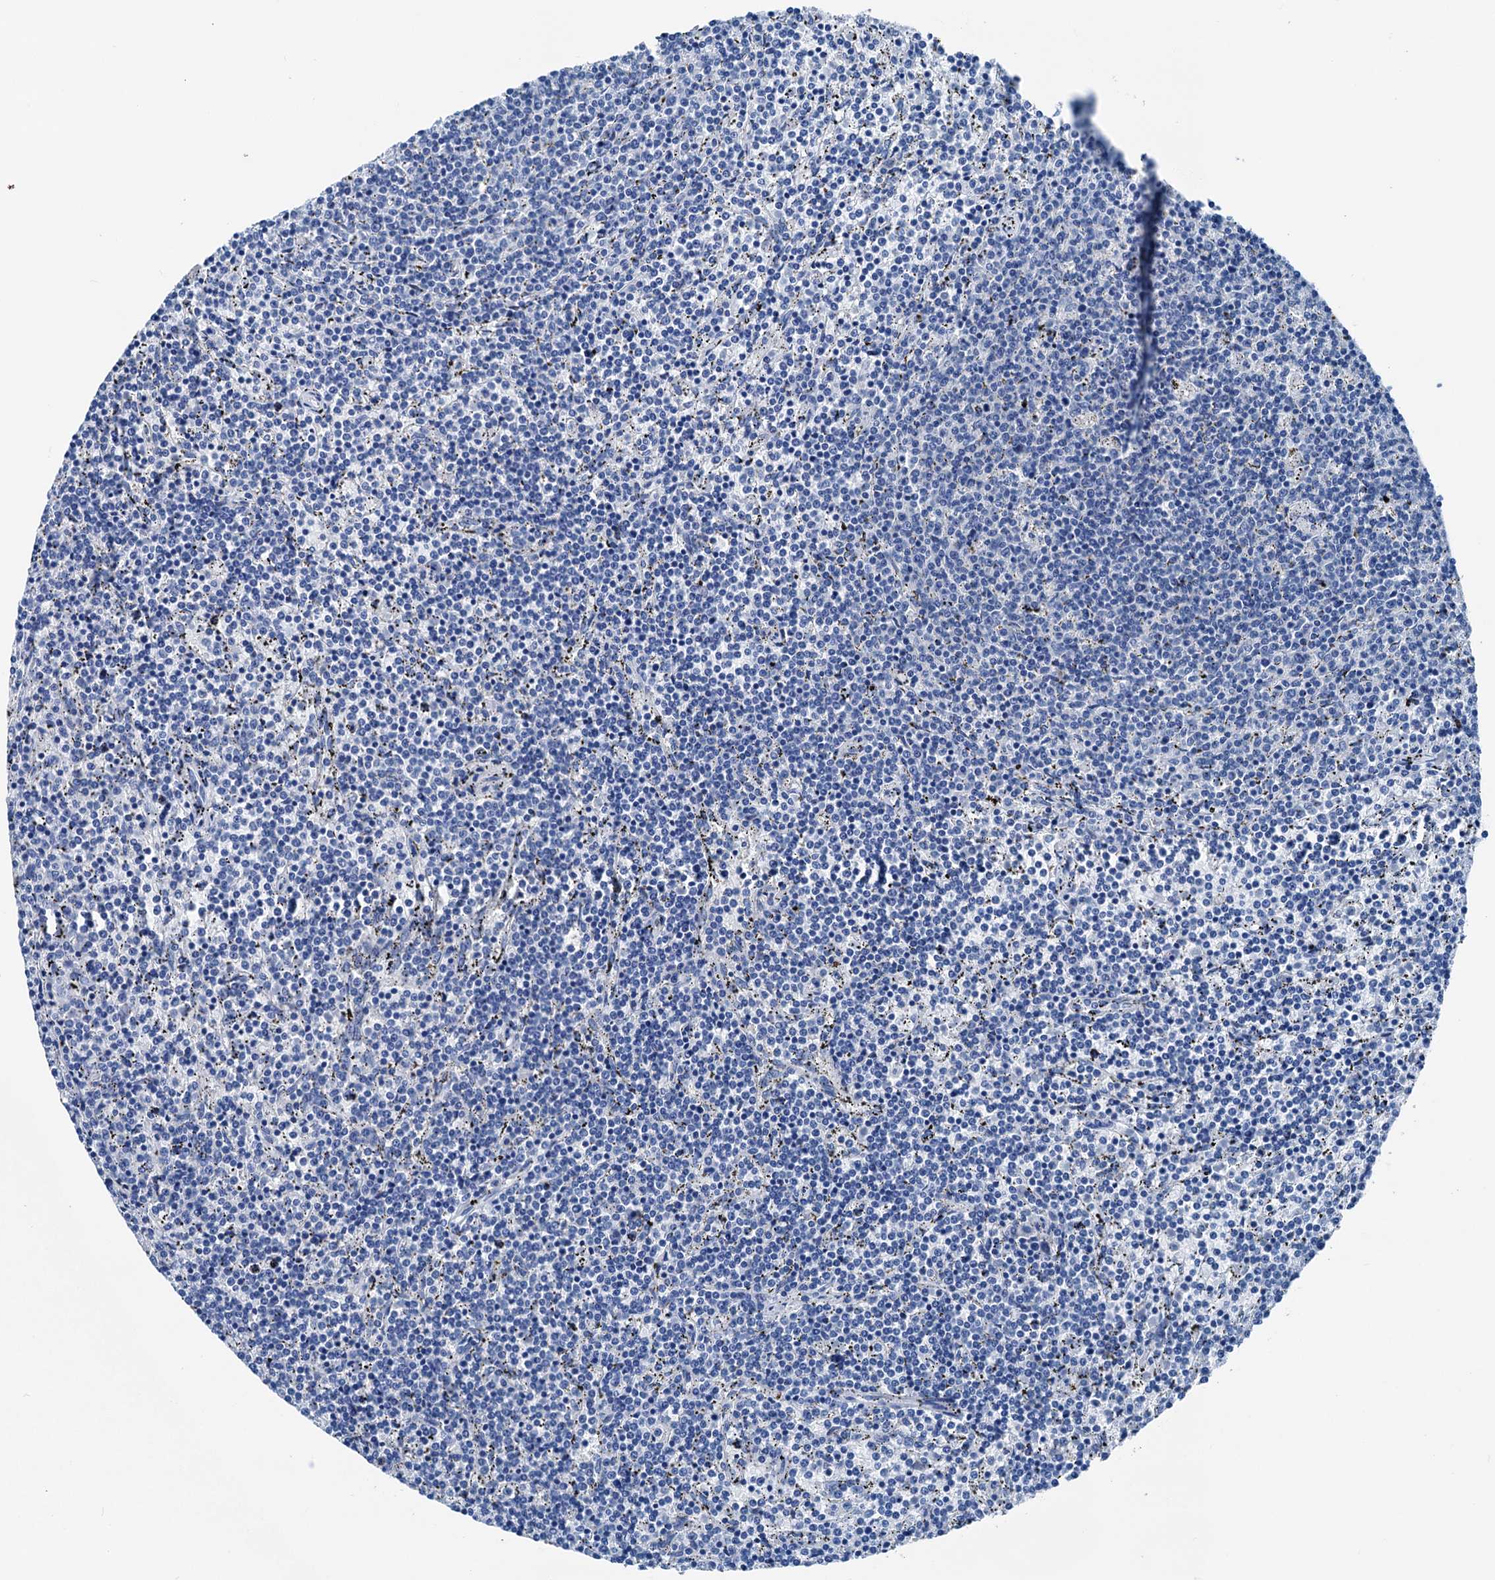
{"staining": {"intensity": "negative", "quantity": "none", "location": "none"}, "tissue": "lymphoma", "cell_type": "Tumor cells", "image_type": "cancer", "snomed": [{"axis": "morphology", "description": "Malignant lymphoma, non-Hodgkin's type, Low grade"}, {"axis": "topography", "description": "Spleen"}], "caption": "DAB (3,3'-diaminobenzidine) immunohistochemical staining of lymphoma shows no significant positivity in tumor cells.", "gene": "CBLN3", "patient": {"sex": "female", "age": 50}}